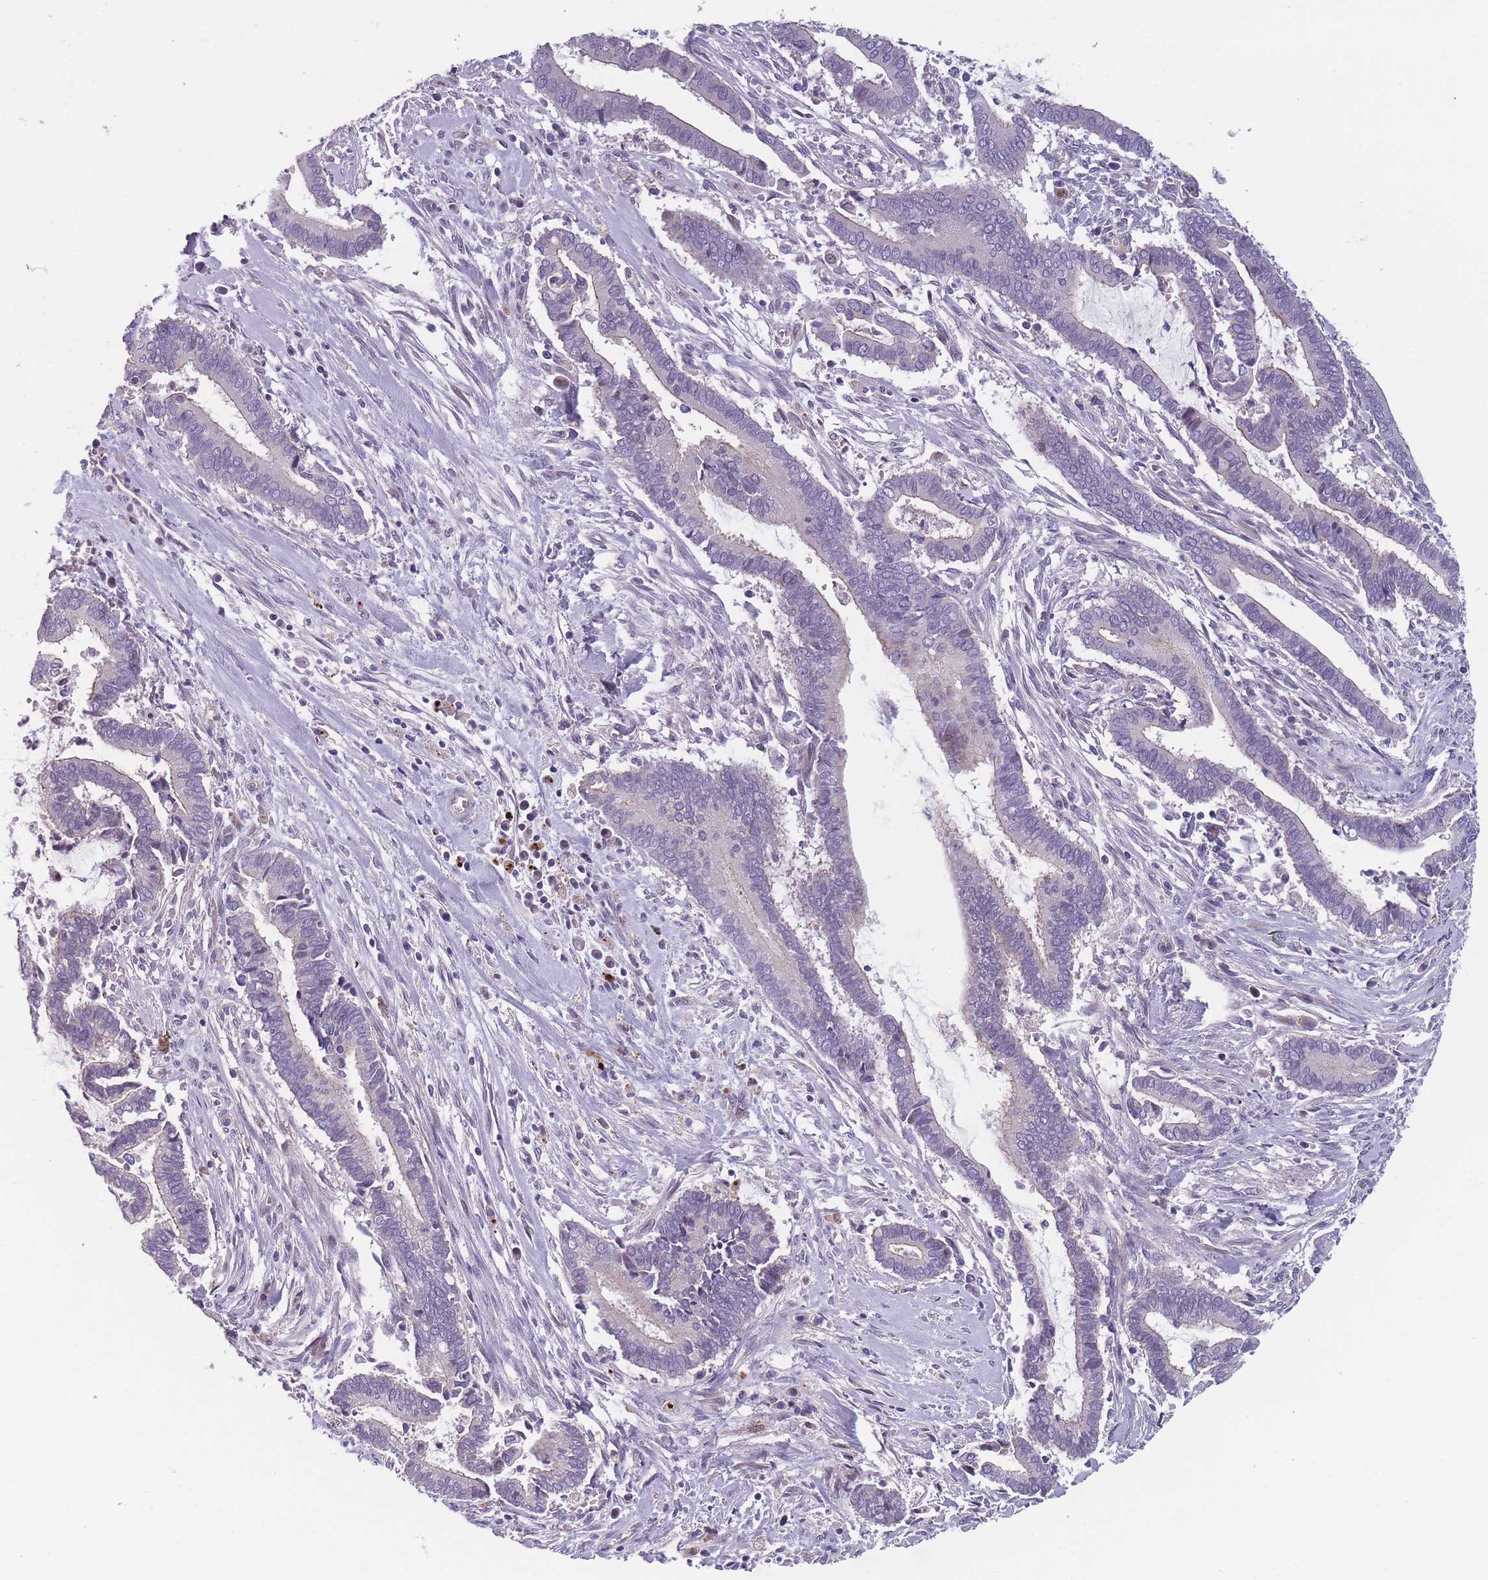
{"staining": {"intensity": "negative", "quantity": "none", "location": "none"}, "tissue": "cervical cancer", "cell_type": "Tumor cells", "image_type": "cancer", "snomed": [{"axis": "morphology", "description": "Adenocarcinoma, NOS"}, {"axis": "topography", "description": "Cervix"}], "caption": "Tumor cells show no significant protein positivity in cervical adenocarcinoma. The staining is performed using DAB (3,3'-diaminobenzidine) brown chromogen with nuclei counter-stained in using hematoxylin.", "gene": "FAM83F", "patient": {"sex": "female", "age": 44}}